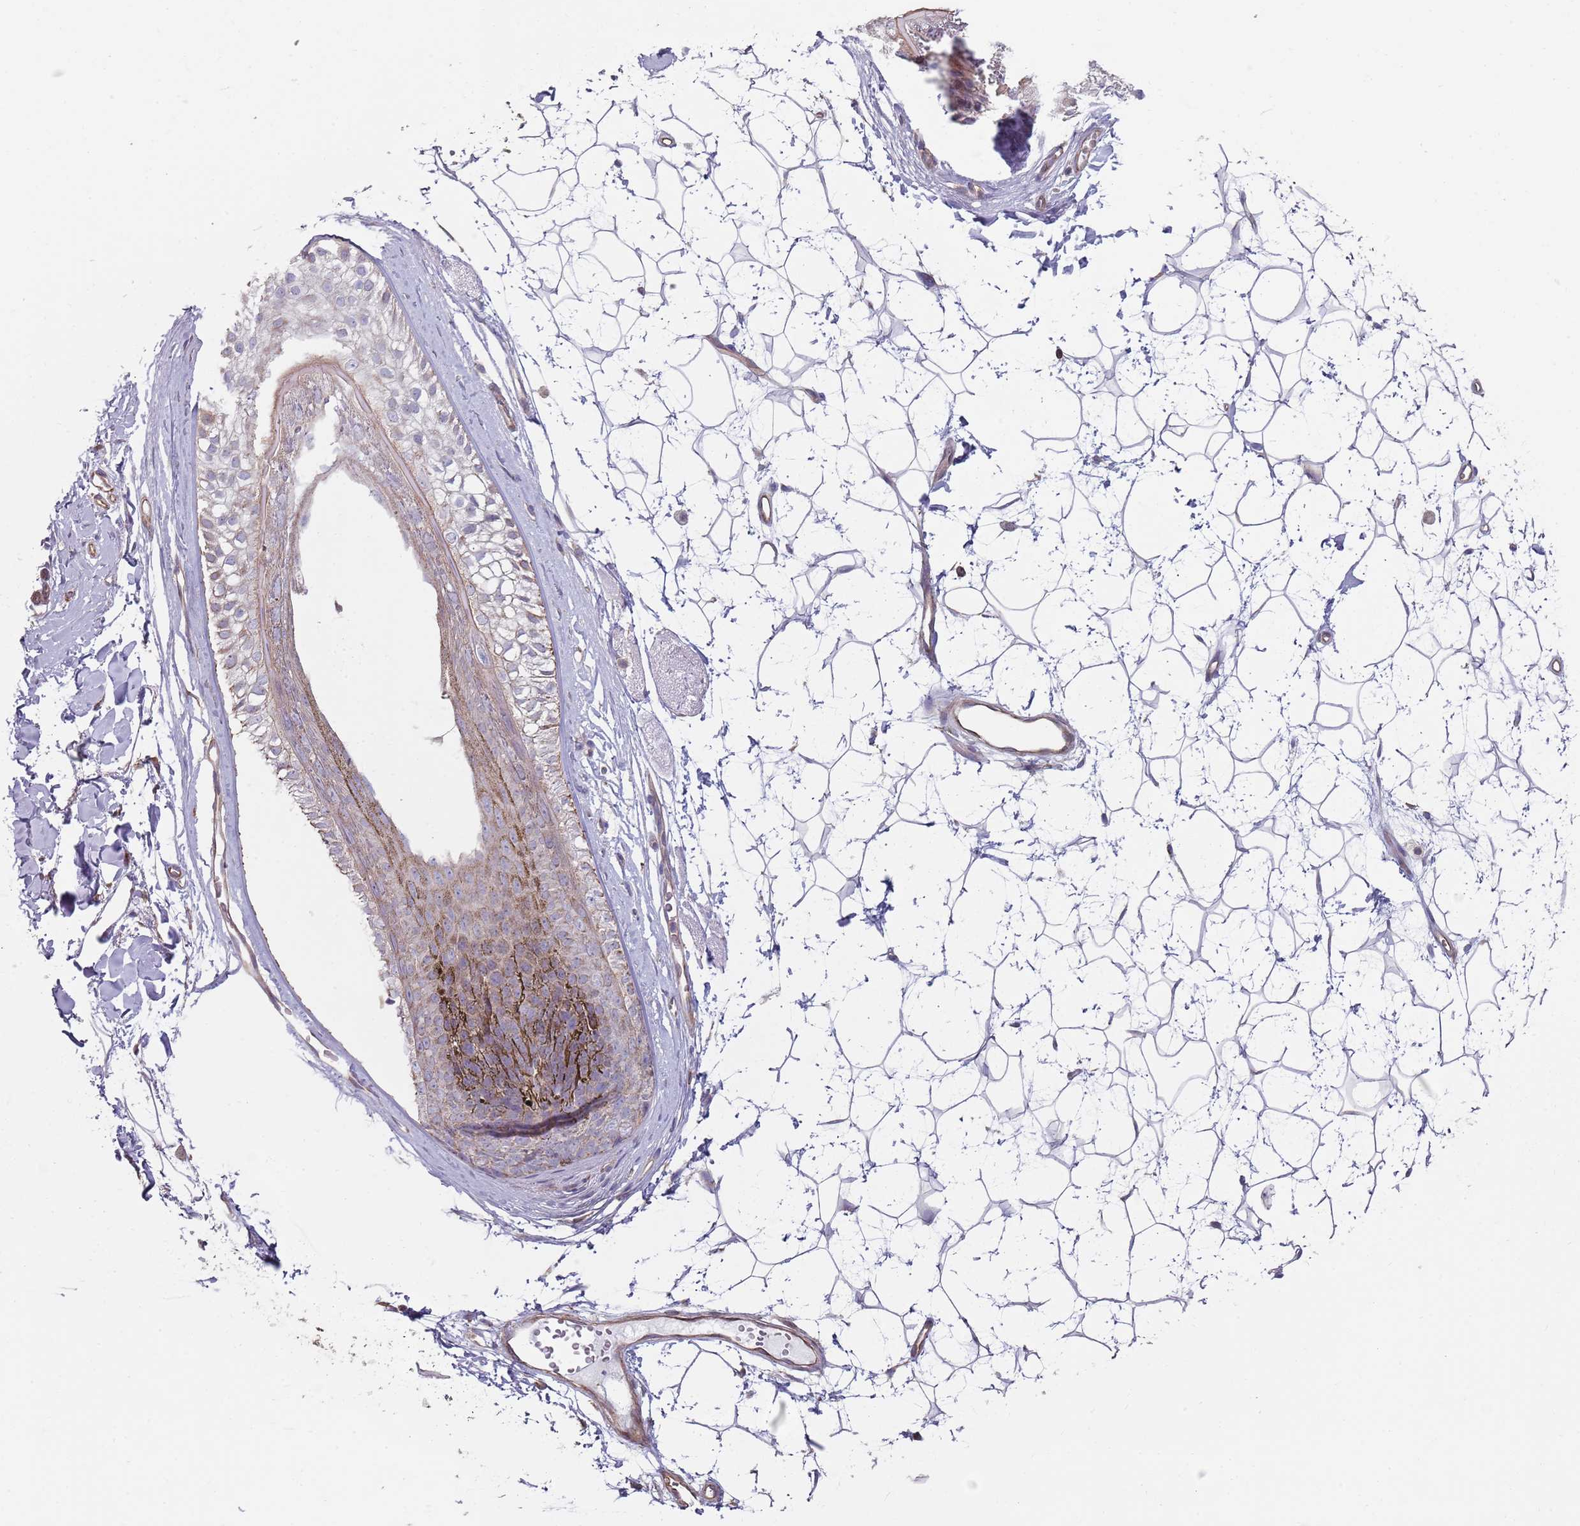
{"staining": {"intensity": "moderate", "quantity": ">75%", "location": "cytoplasmic/membranous"}, "tissue": "skin", "cell_type": "Fibroblasts", "image_type": "normal", "snomed": [{"axis": "morphology", "description": "Normal tissue, NOS"}, {"axis": "topography", "description": "Skin"}], "caption": "Immunohistochemistry (IHC) staining of benign skin, which reveals medium levels of moderate cytoplasmic/membranous expression in approximately >75% of fibroblasts indicating moderate cytoplasmic/membranous protein staining. The staining was performed using DAB (3,3'-diaminobenzidine) (brown) for protein detection and nuclei were counterstained in hematoxylin (blue).", "gene": "GAS8", "patient": {"sex": "female", "age": 58}}